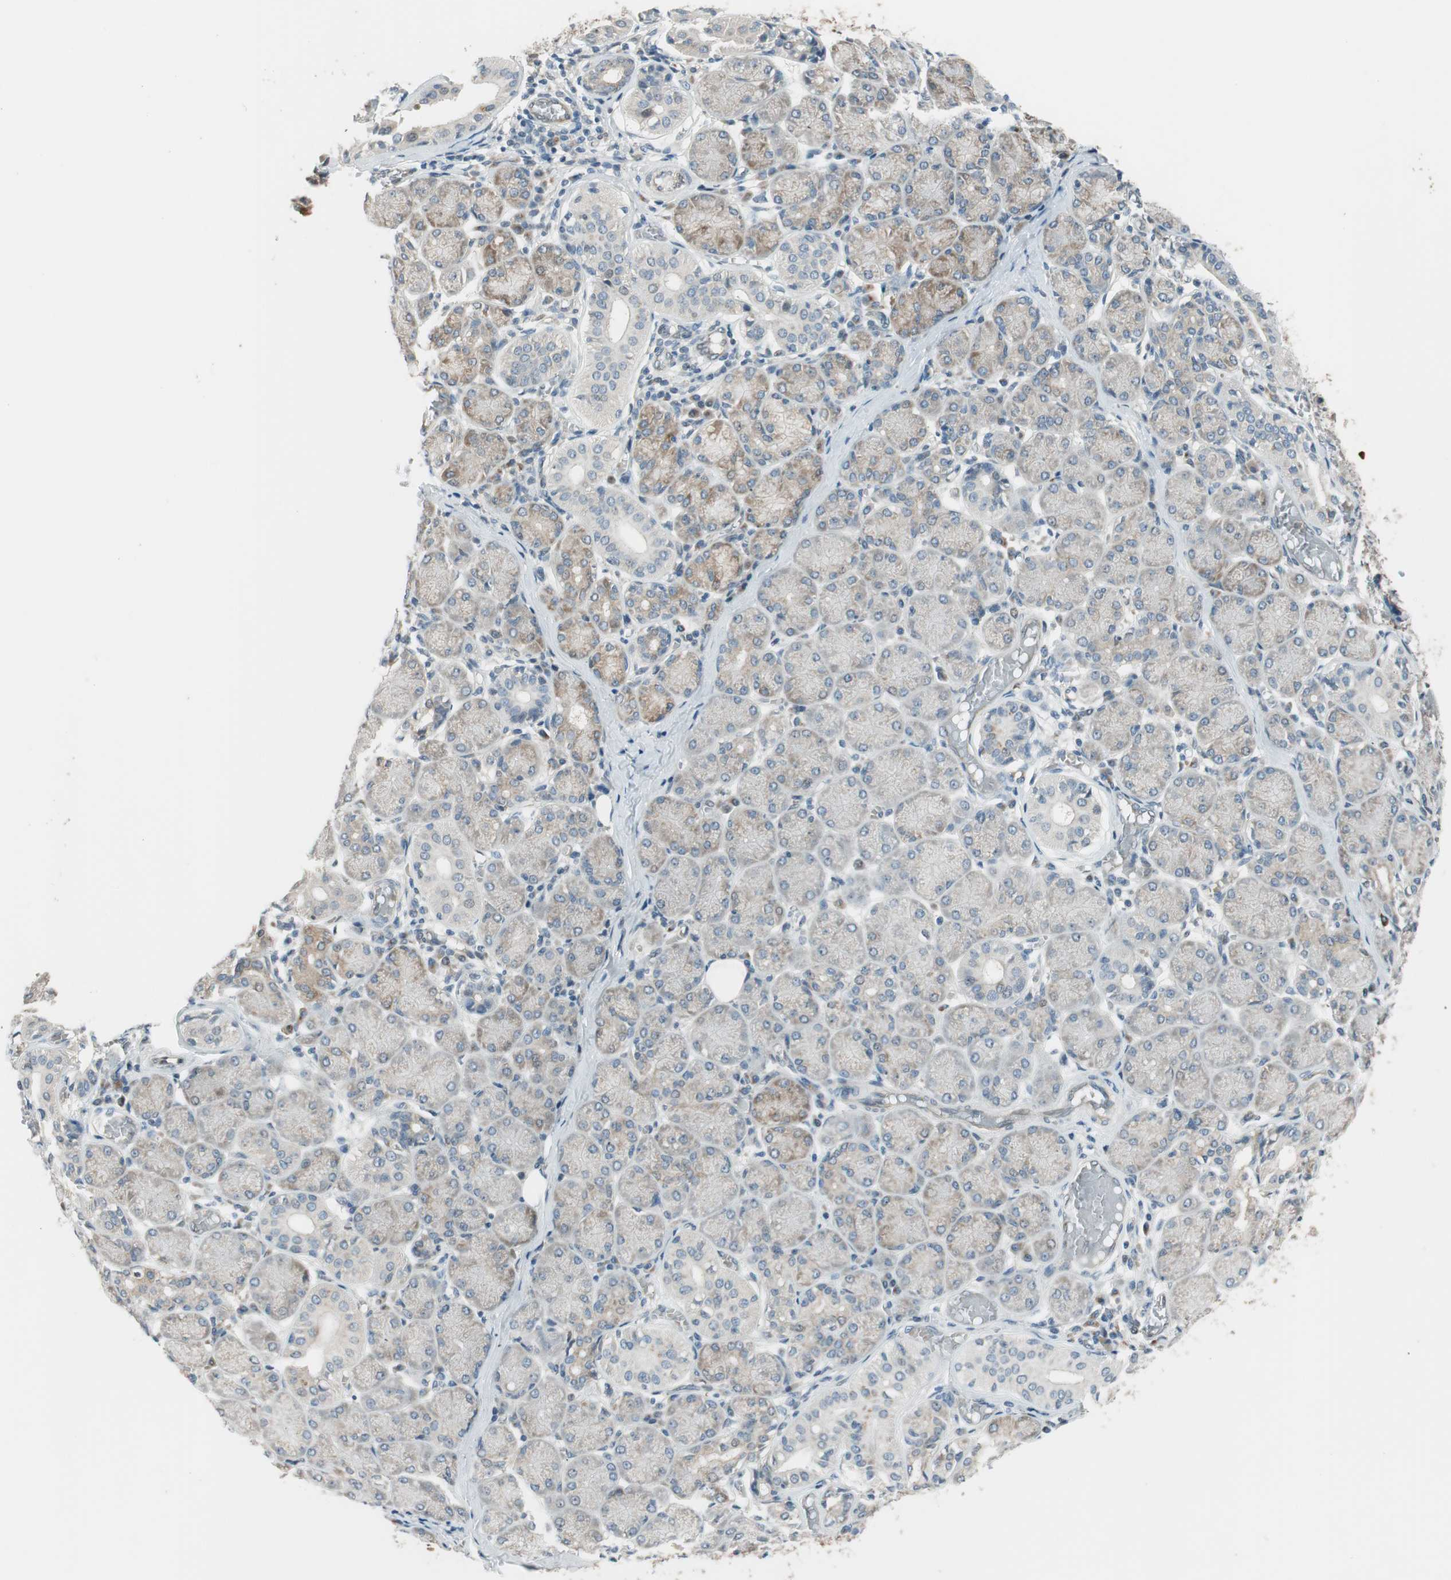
{"staining": {"intensity": "weak", "quantity": "<25%", "location": "cytoplasmic/membranous"}, "tissue": "salivary gland", "cell_type": "Glandular cells", "image_type": "normal", "snomed": [{"axis": "morphology", "description": "Normal tissue, NOS"}, {"axis": "topography", "description": "Salivary gland"}], "caption": "Immunohistochemistry (IHC) image of unremarkable salivary gland: human salivary gland stained with DAB (3,3'-diaminobenzidine) displays no significant protein staining in glandular cells. The staining is performed using DAB brown chromogen with nuclei counter-stained in using hematoxylin.", "gene": "CGRRF1", "patient": {"sex": "female", "age": 24}}